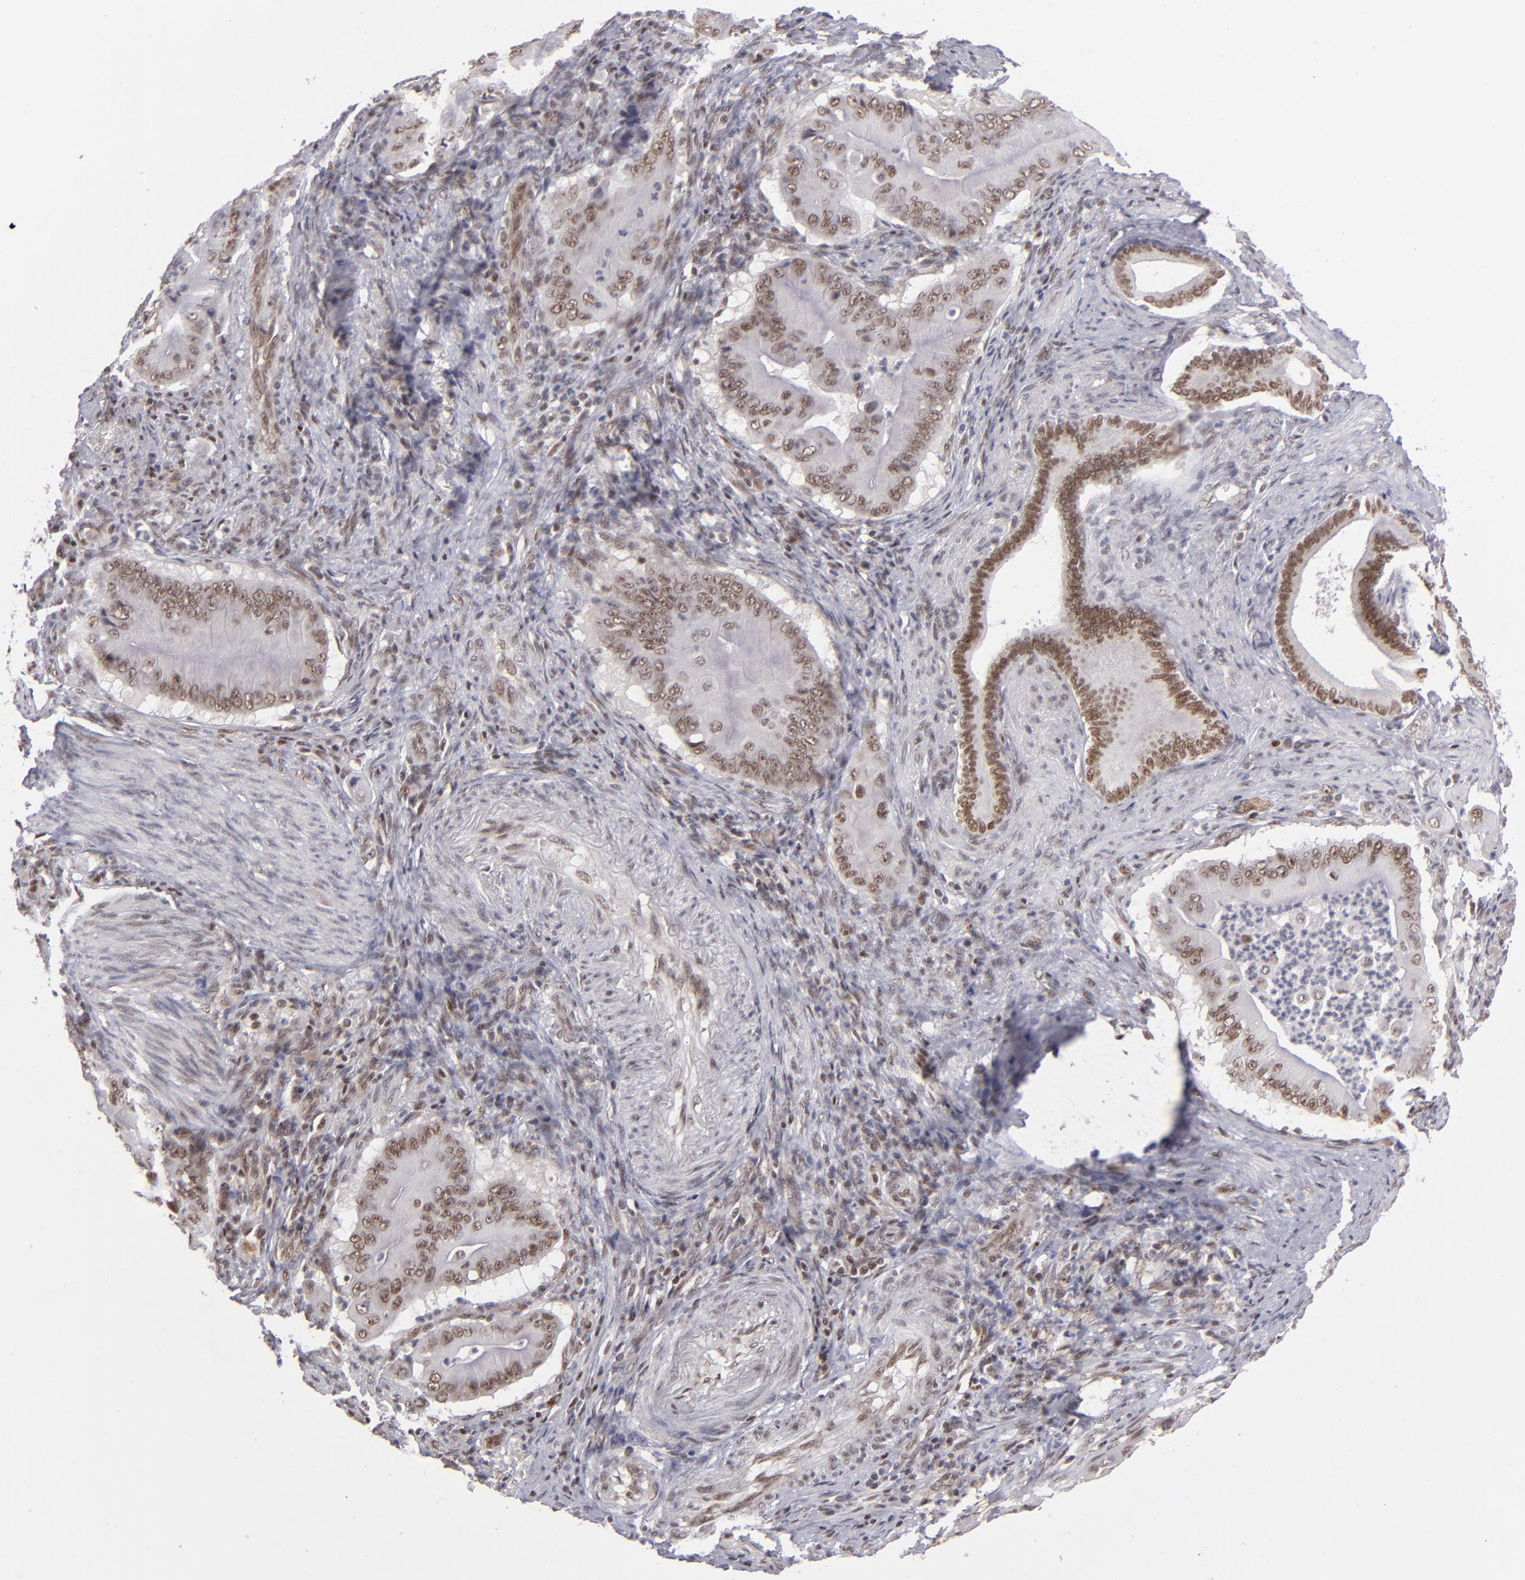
{"staining": {"intensity": "moderate", "quantity": ">75%", "location": "nuclear"}, "tissue": "pancreatic cancer", "cell_type": "Tumor cells", "image_type": "cancer", "snomed": [{"axis": "morphology", "description": "Adenocarcinoma, NOS"}, {"axis": "topography", "description": "Pancreas"}], "caption": "IHC (DAB) staining of adenocarcinoma (pancreatic) exhibits moderate nuclear protein expression in approximately >75% of tumor cells.", "gene": "MLLT3", "patient": {"sex": "male", "age": 62}}